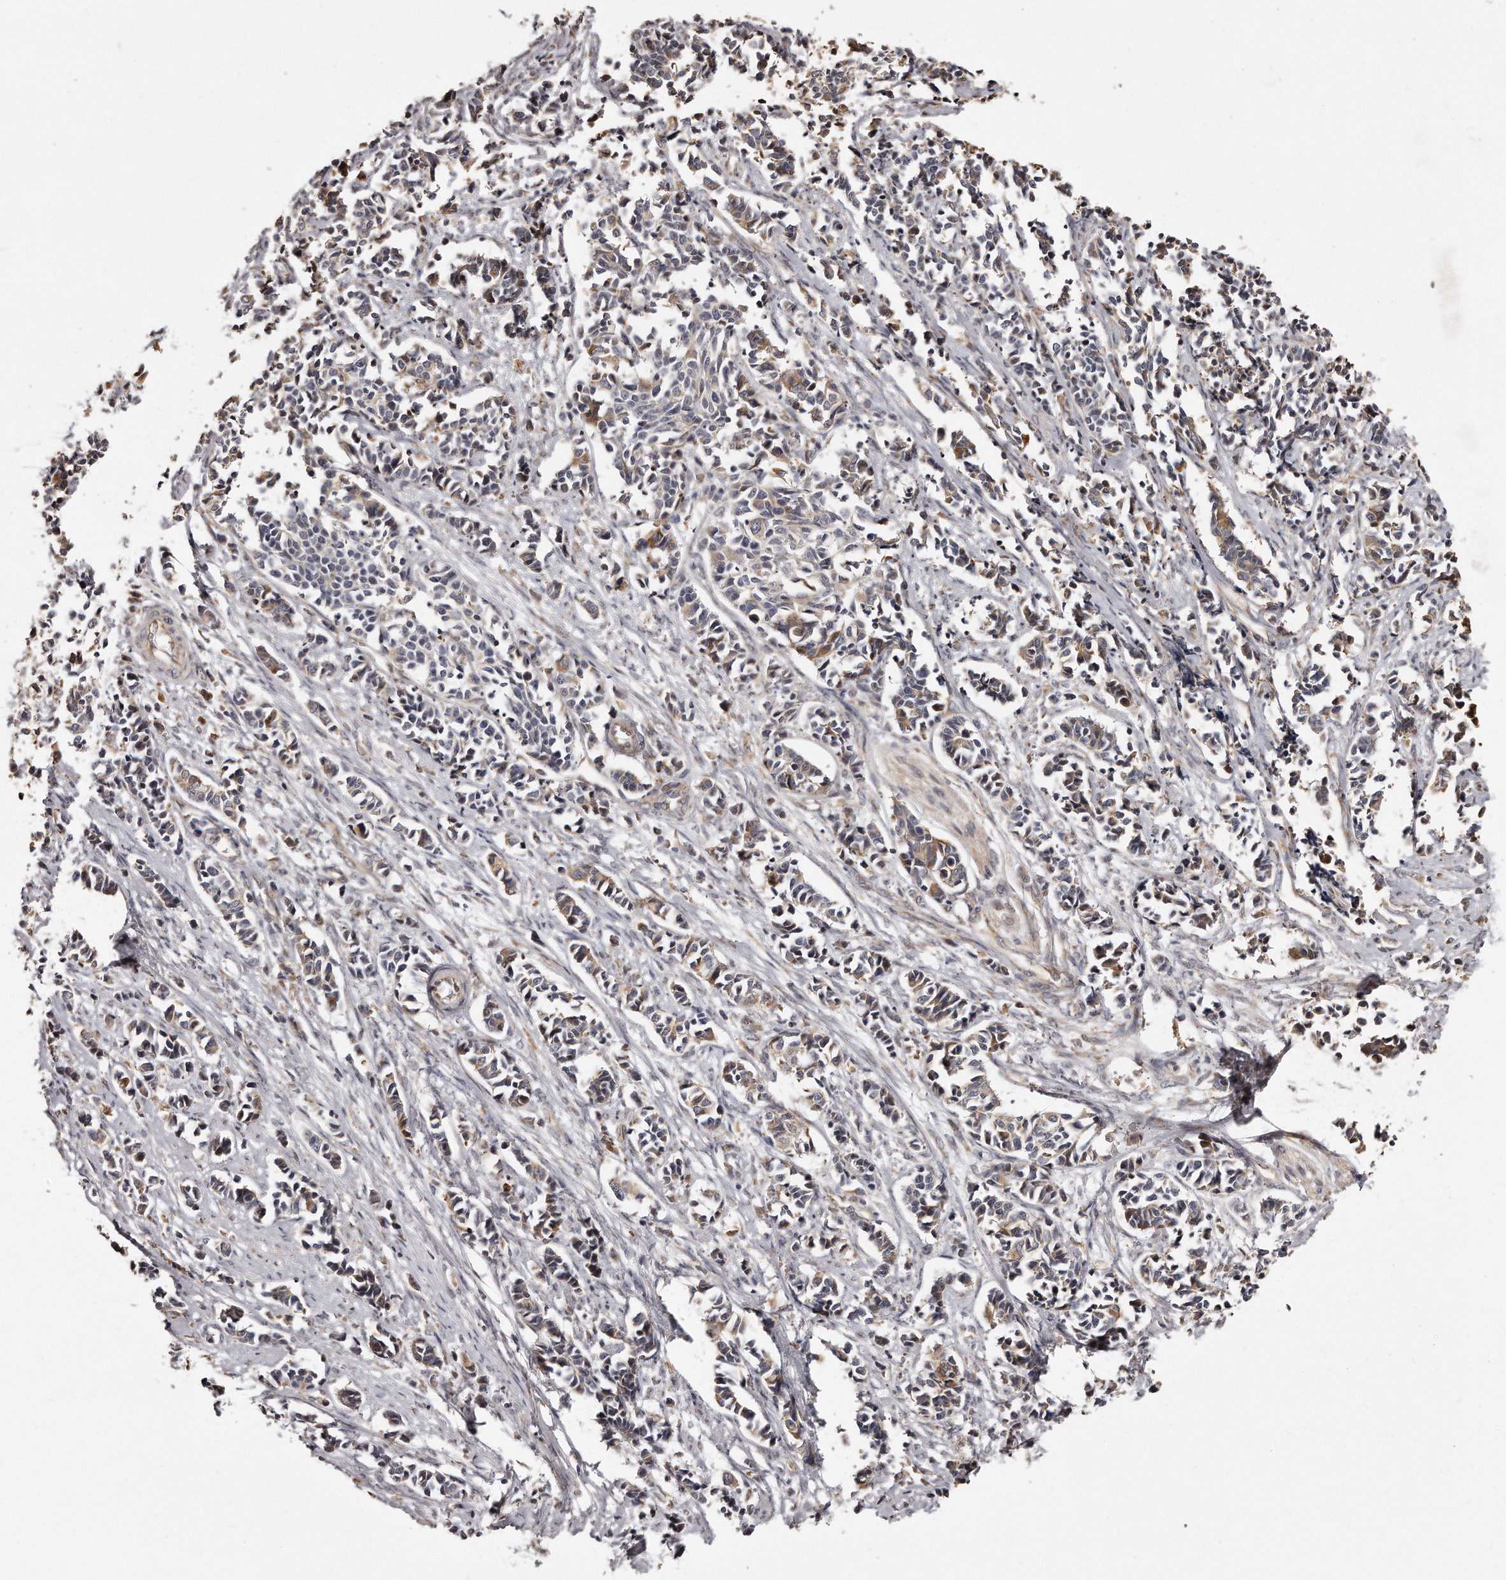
{"staining": {"intensity": "moderate", "quantity": "25%-75%", "location": "cytoplasmic/membranous"}, "tissue": "cervical cancer", "cell_type": "Tumor cells", "image_type": "cancer", "snomed": [{"axis": "morphology", "description": "Normal tissue, NOS"}, {"axis": "morphology", "description": "Squamous cell carcinoma, NOS"}, {"axis": "topography", "description": "Cervix"}], "caption": "Cervical cancer stained with immunohistochemistry demonstrates moderate cytoplasmic/membranous expression in about 25%-75% of tumor cells.", "gene": "TRAPPC14", "patient": {"sex": "female", "age": 35}}